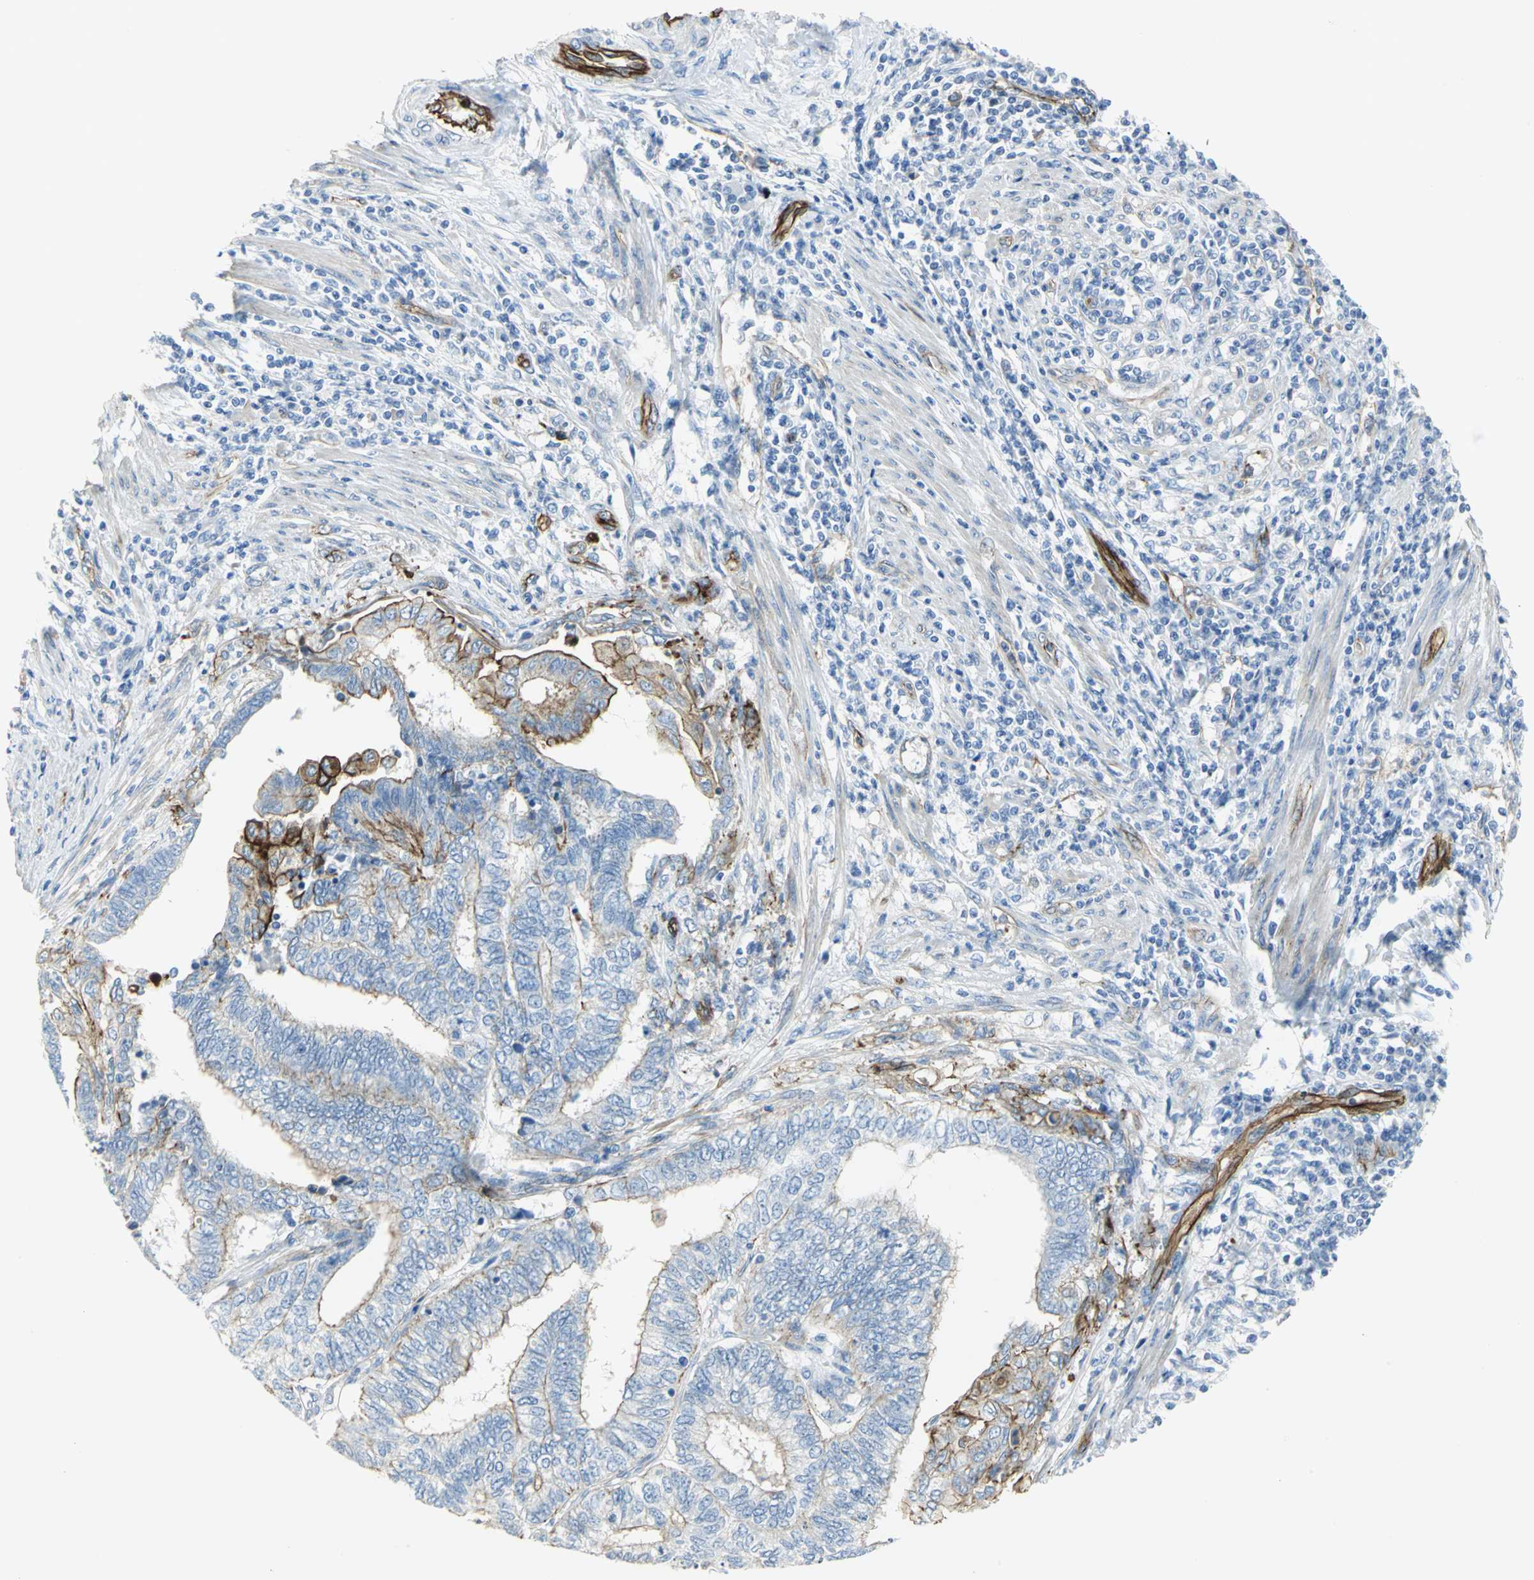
{"staining": {"intensity": "strong", "quantity": "25%-75%", "location": "cytoplasmic/membranous"}, "tissue": "endometrial cancer", "cell_type": "Tumor cells", "image_type": "cancer", "snomed": [{"axis": "morphology", "description": "Adenocarcinoma, NOS"}, {"axis": "topography", "description": "Uterus"}, {"axis": "topography", "description": "Endometrium"}], "caption": "A high amount of strong cytoplasmic/membranous positivity is seen in about 25%-75% of tumor cells in endometrial cancer tissue.", "gene": "FLNB", "patient": {"sex": "female", "age": 70}}